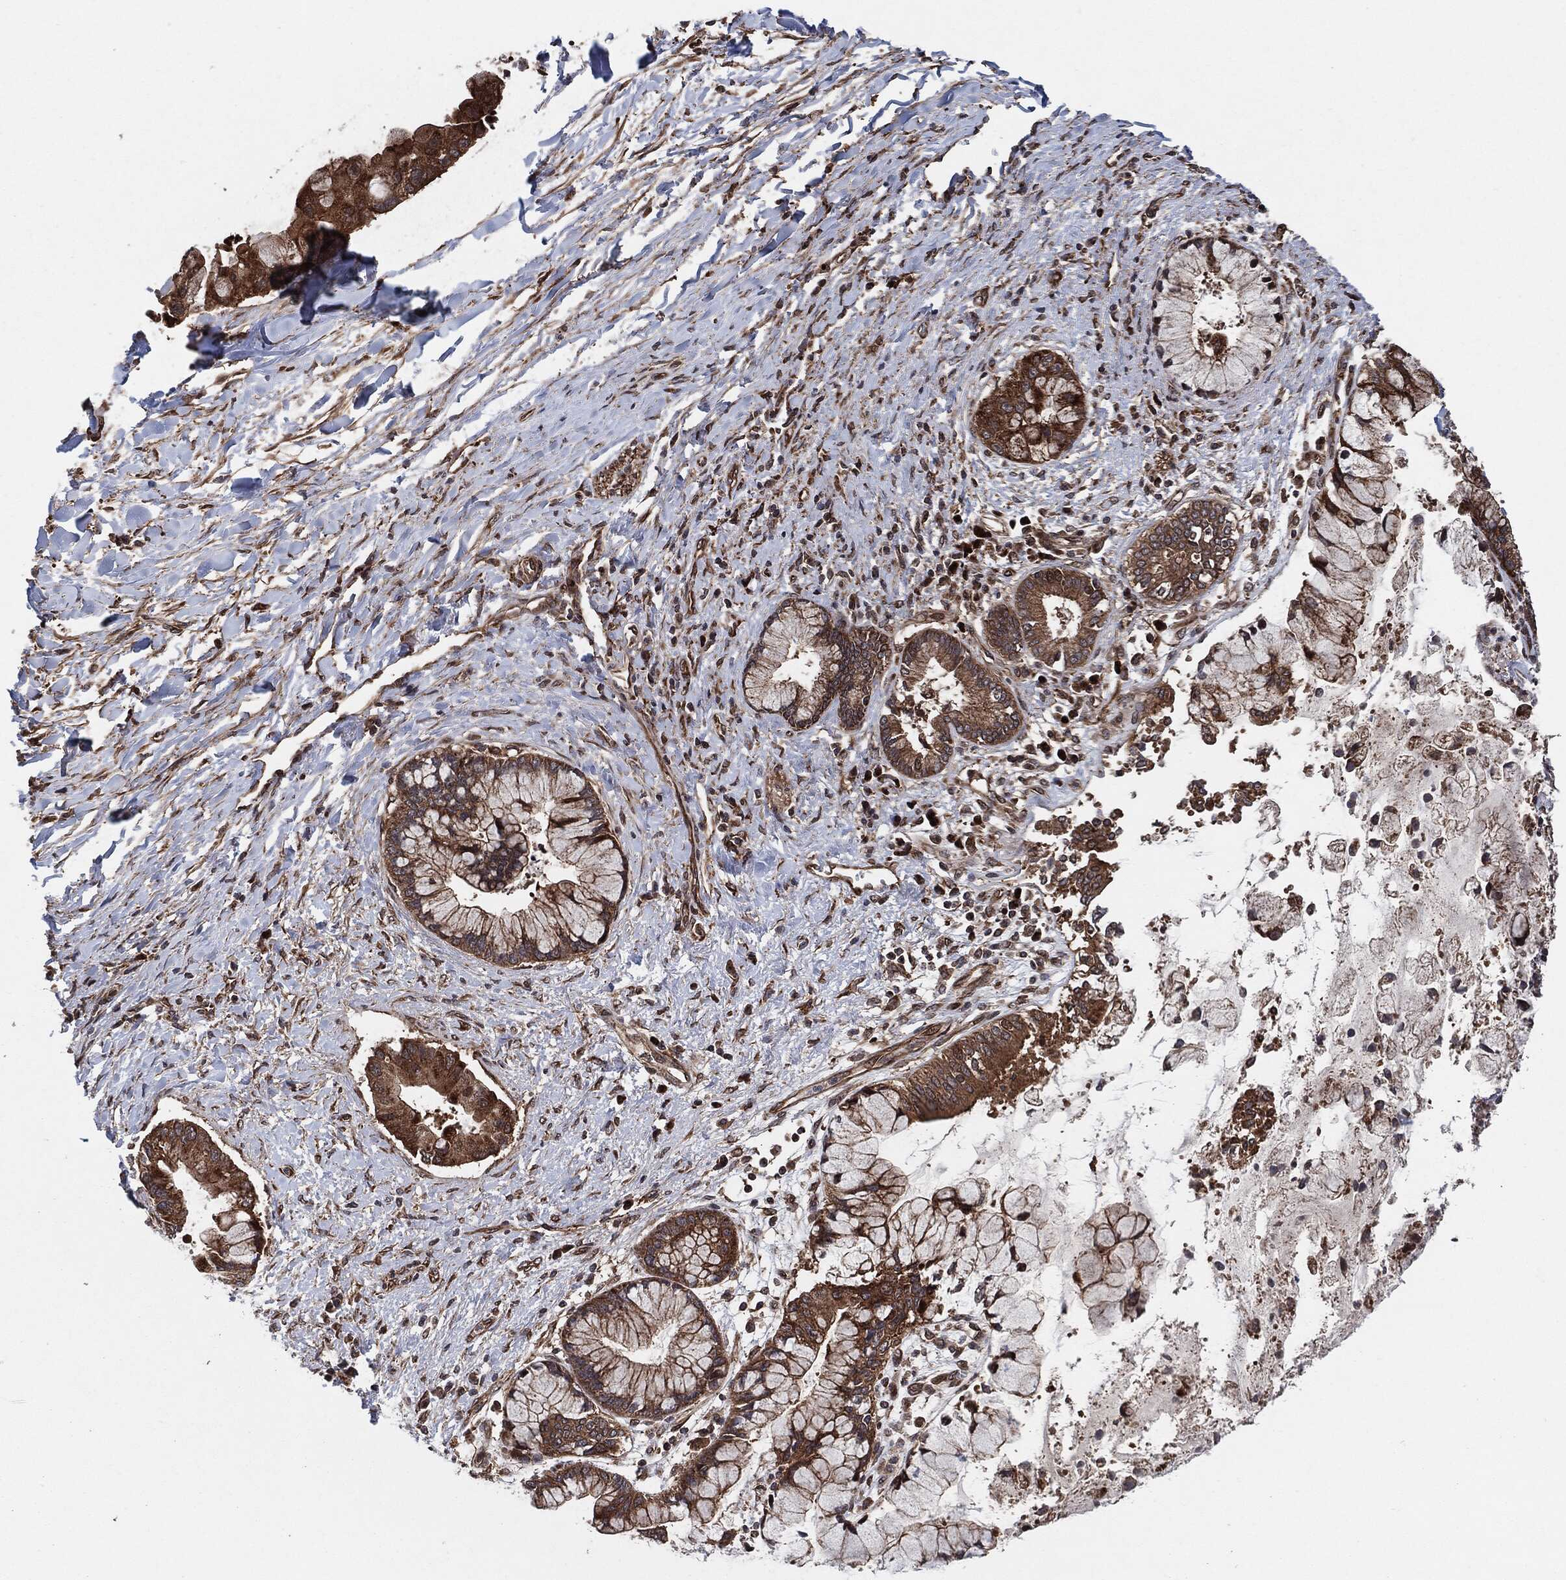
{"staining": {"intensity": "strong", "quantity": ">75%", "location": "cytoplasmic/membranous"}, "tissue": "liver cancer", "cell_type": "Tumor cells", "image_type": "cancer", "snomed": [{"axis": "morphology", "description": "Normal tissue, NOS"}, {"axis": "morphology", "description": "Cholangiocarcinoma"}, {"axis": "topography", "description": "Liver"}, {"axis": "topography", "description": "Peripheral nerve tissue"}], "caption": "DAB (3,3'-diaminobenzidine) immunohistochemical staining of liver cancer (cholangiocarcinoma) demonstrates strong cytoplasmic/membranous protein staining in about >75% of tumor cells.", "gene": "BCAR1", "patient": {"sex": "male", "age": 50}}